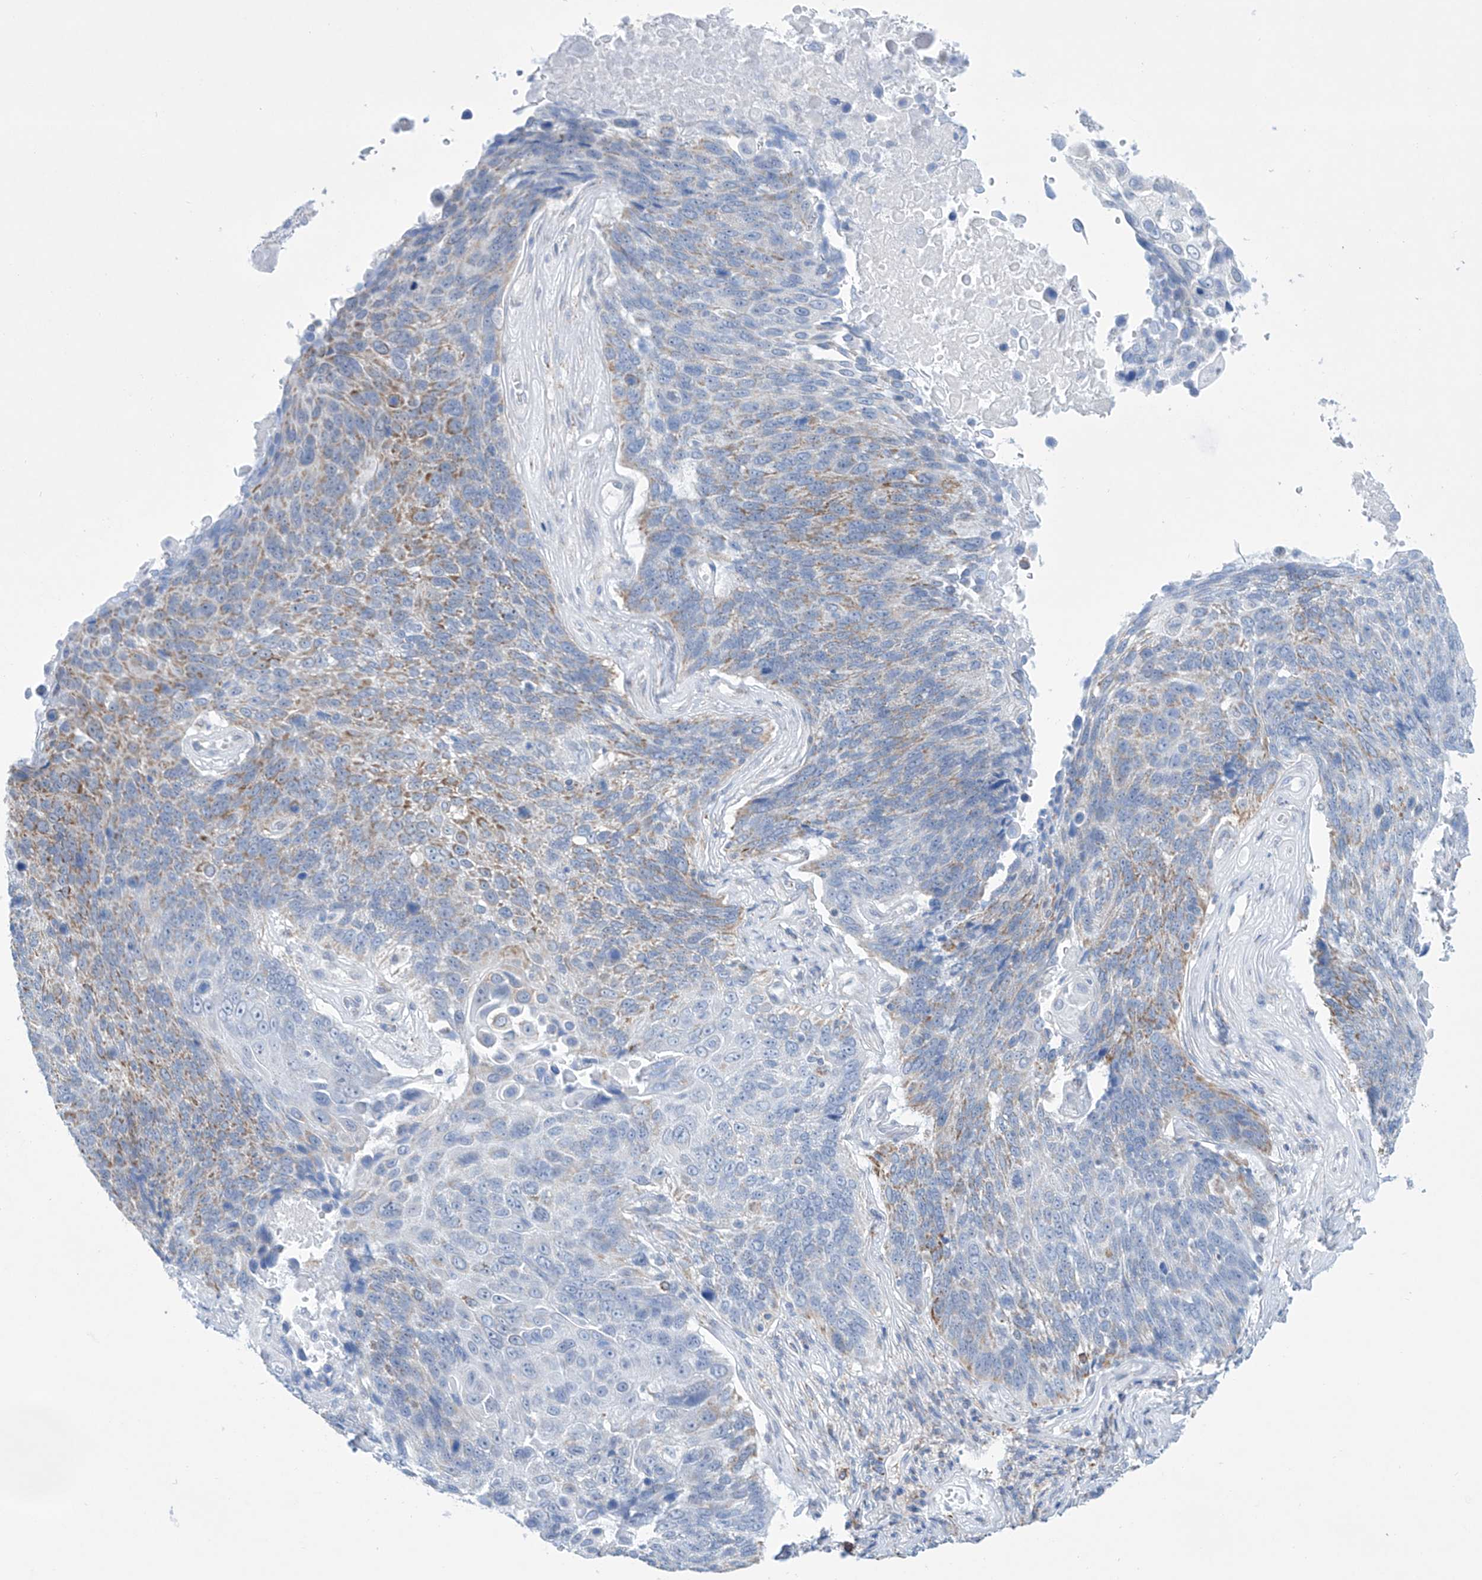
{"staining": {"intensity": "weak", "quantity": "25%-75%", "location": "cytoplasmic/membranous"}, "tissue": "lung cancer", "cell_type": "Tumor cells", "image_type": "cancer", "snomed": [{"axis": "morphology", "description": "Squamous cell carcinoma, NOS"}, {"axis": "topography", "description": "Lung"}], "caption": "Lung cancer stained with a brown dye reveals weak cytoplasmic/membranous positive expression in approximately 25%-75% of tumor cells.", "gene": "ALDH6A1", "patient": {"sex": "male", "age": 66}}